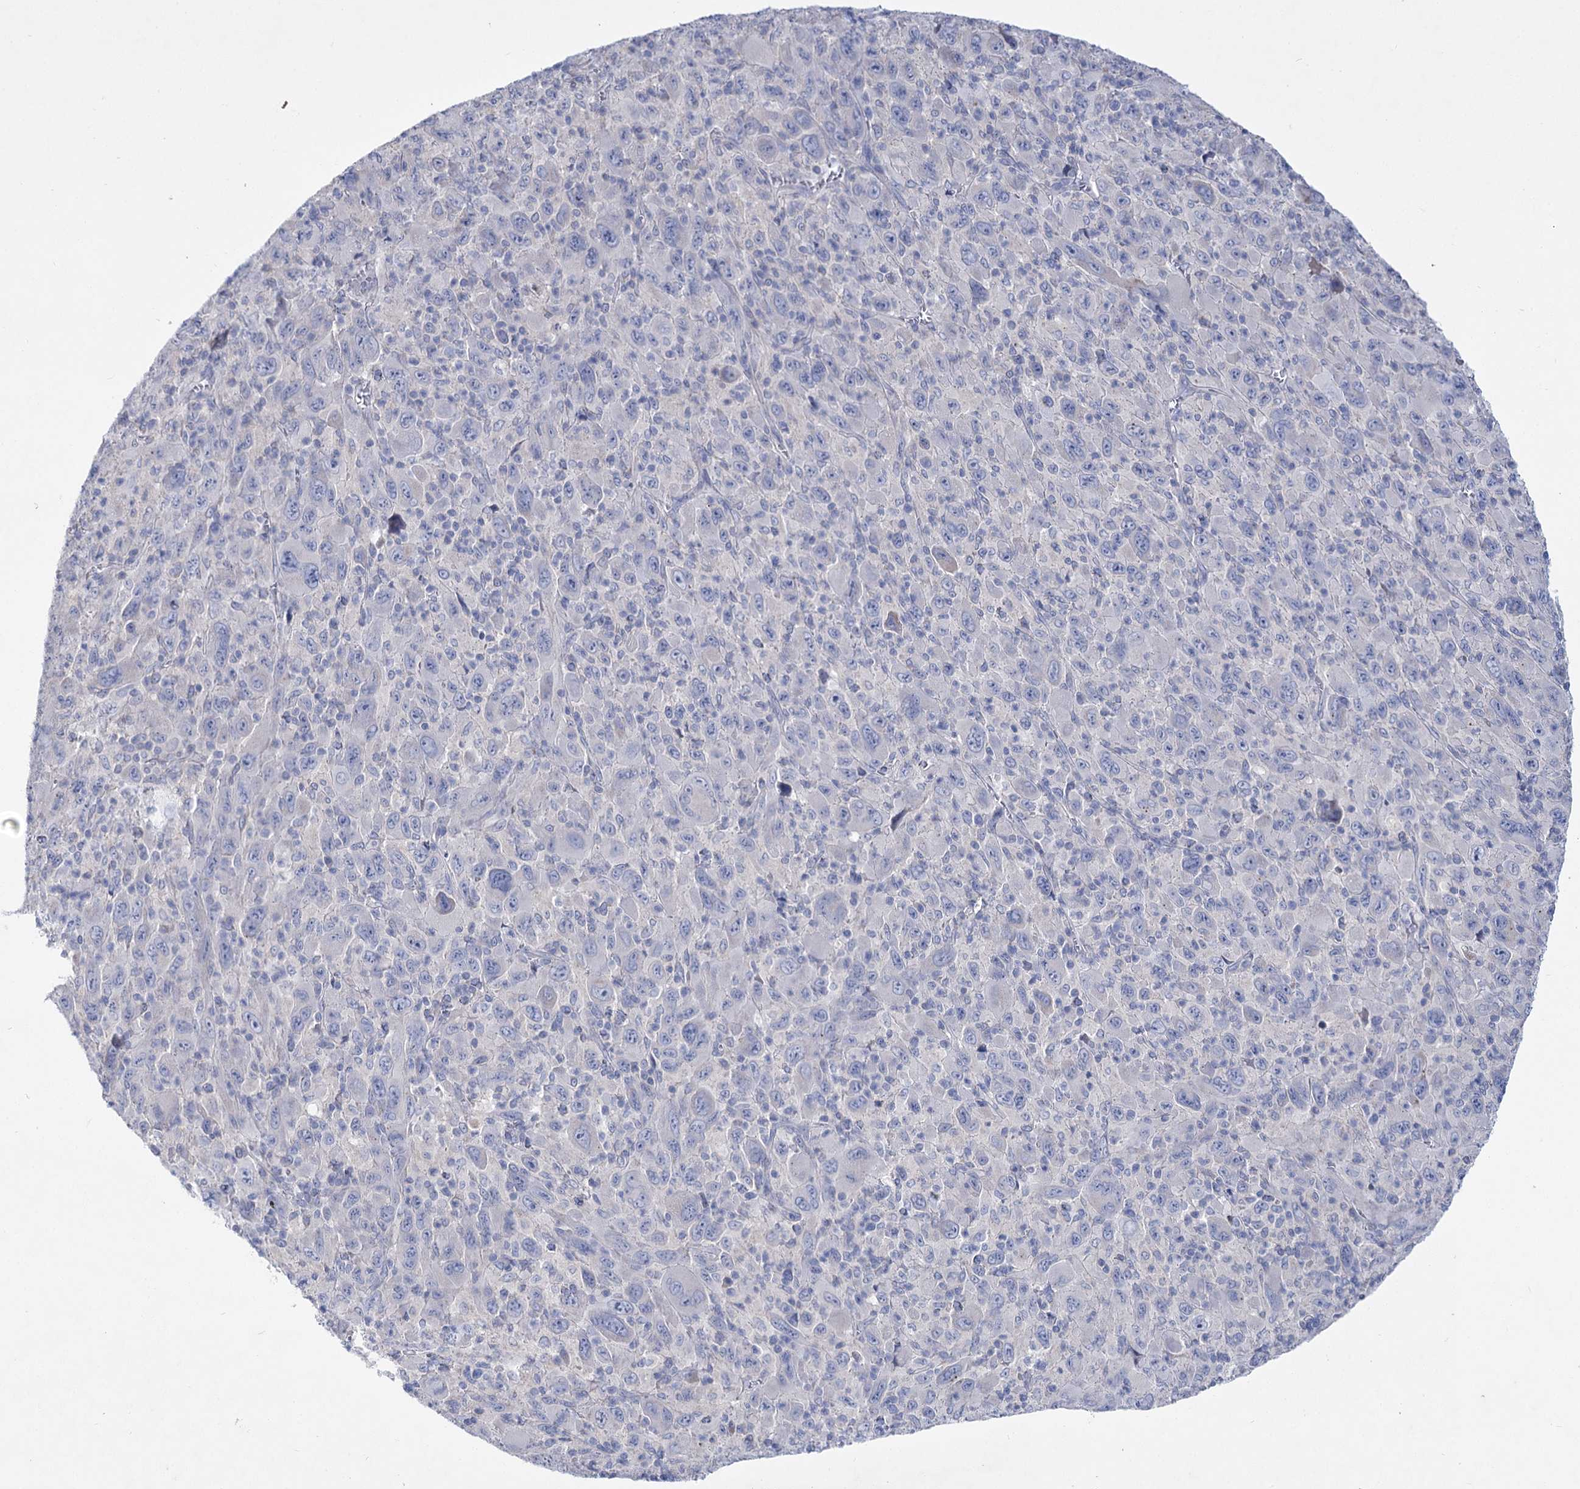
{"staining": {"intensity": "negative", "quantity": "none", "location": "none"}, "tissue": "melanoma", "cell_type": "Tumor cells", "image_type": "cancer", "snomed": [{"axis": "morphology", "description": "Malignant melanoma, Metastatic site"}, {"axis": "topography", "description": "Skin"}], "caption": "IHC histopathology image of melanoma stained for a protein (brown), which demonstrates no expression in tumor cells.", "gene": "LRRC14B", "patient": {"sex": "female", "age": 56}}